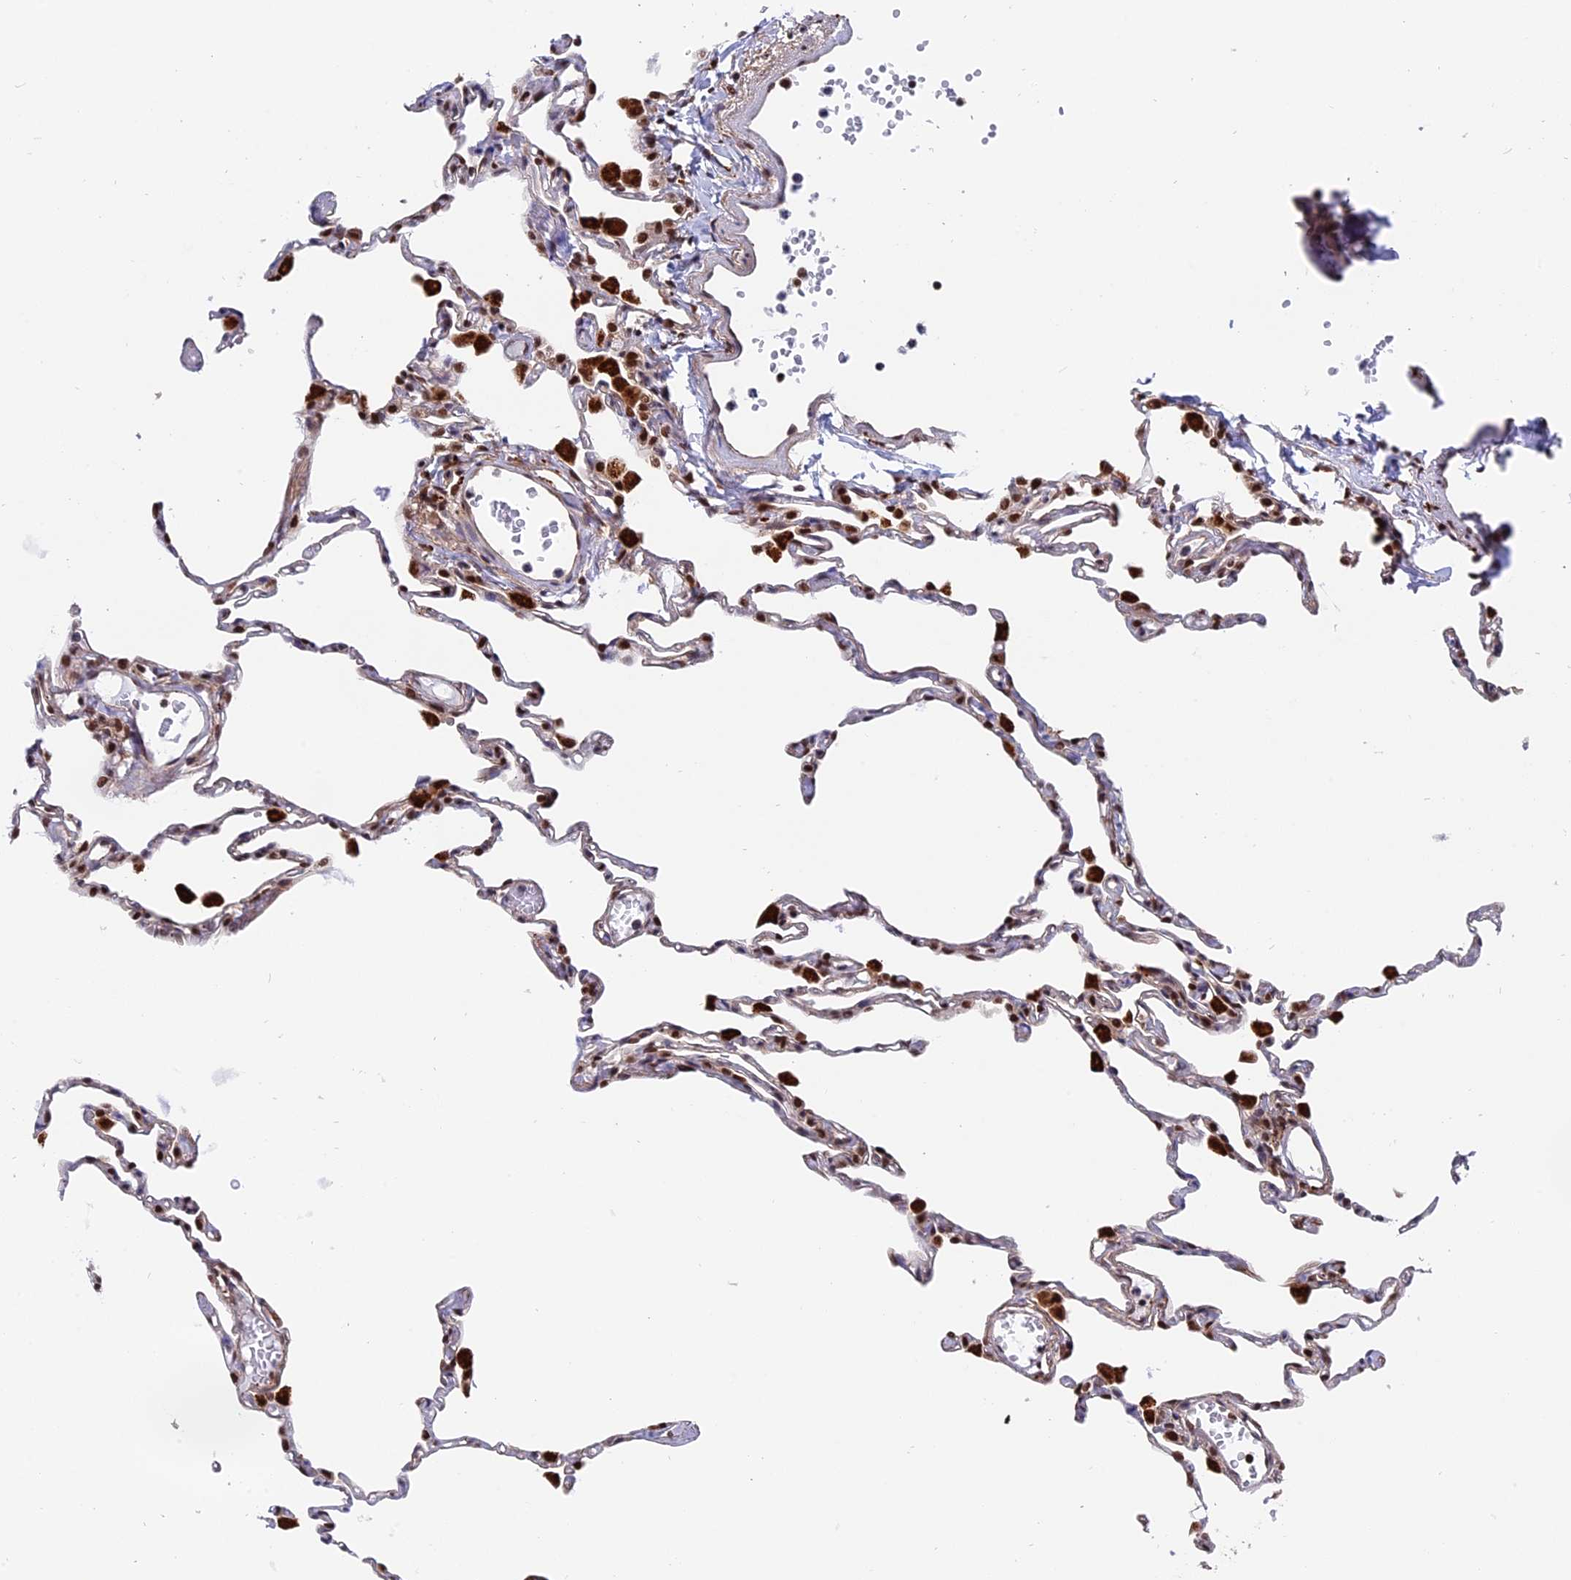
{"staining": {"intensity": "strong", "quantity": ">75%", "location": "nuclear"}, "tissue": "lung", "cell_type": "Alveolar cells", "image_type": "normal", "snomed": [{"axis": "morphology", "description": "Normal tissue, NOS"}, {"axis": "topography", "description": "Lung"}], "caption": "An immunohistochemistry (IHC) histopathology image of unremarkable tissue is shown. Protein staining in brown highlights strong nuclear positivity in lung within alveolar cells.", "gene": "RAMACL", "patient": {"sex": "female", "age": 49}}